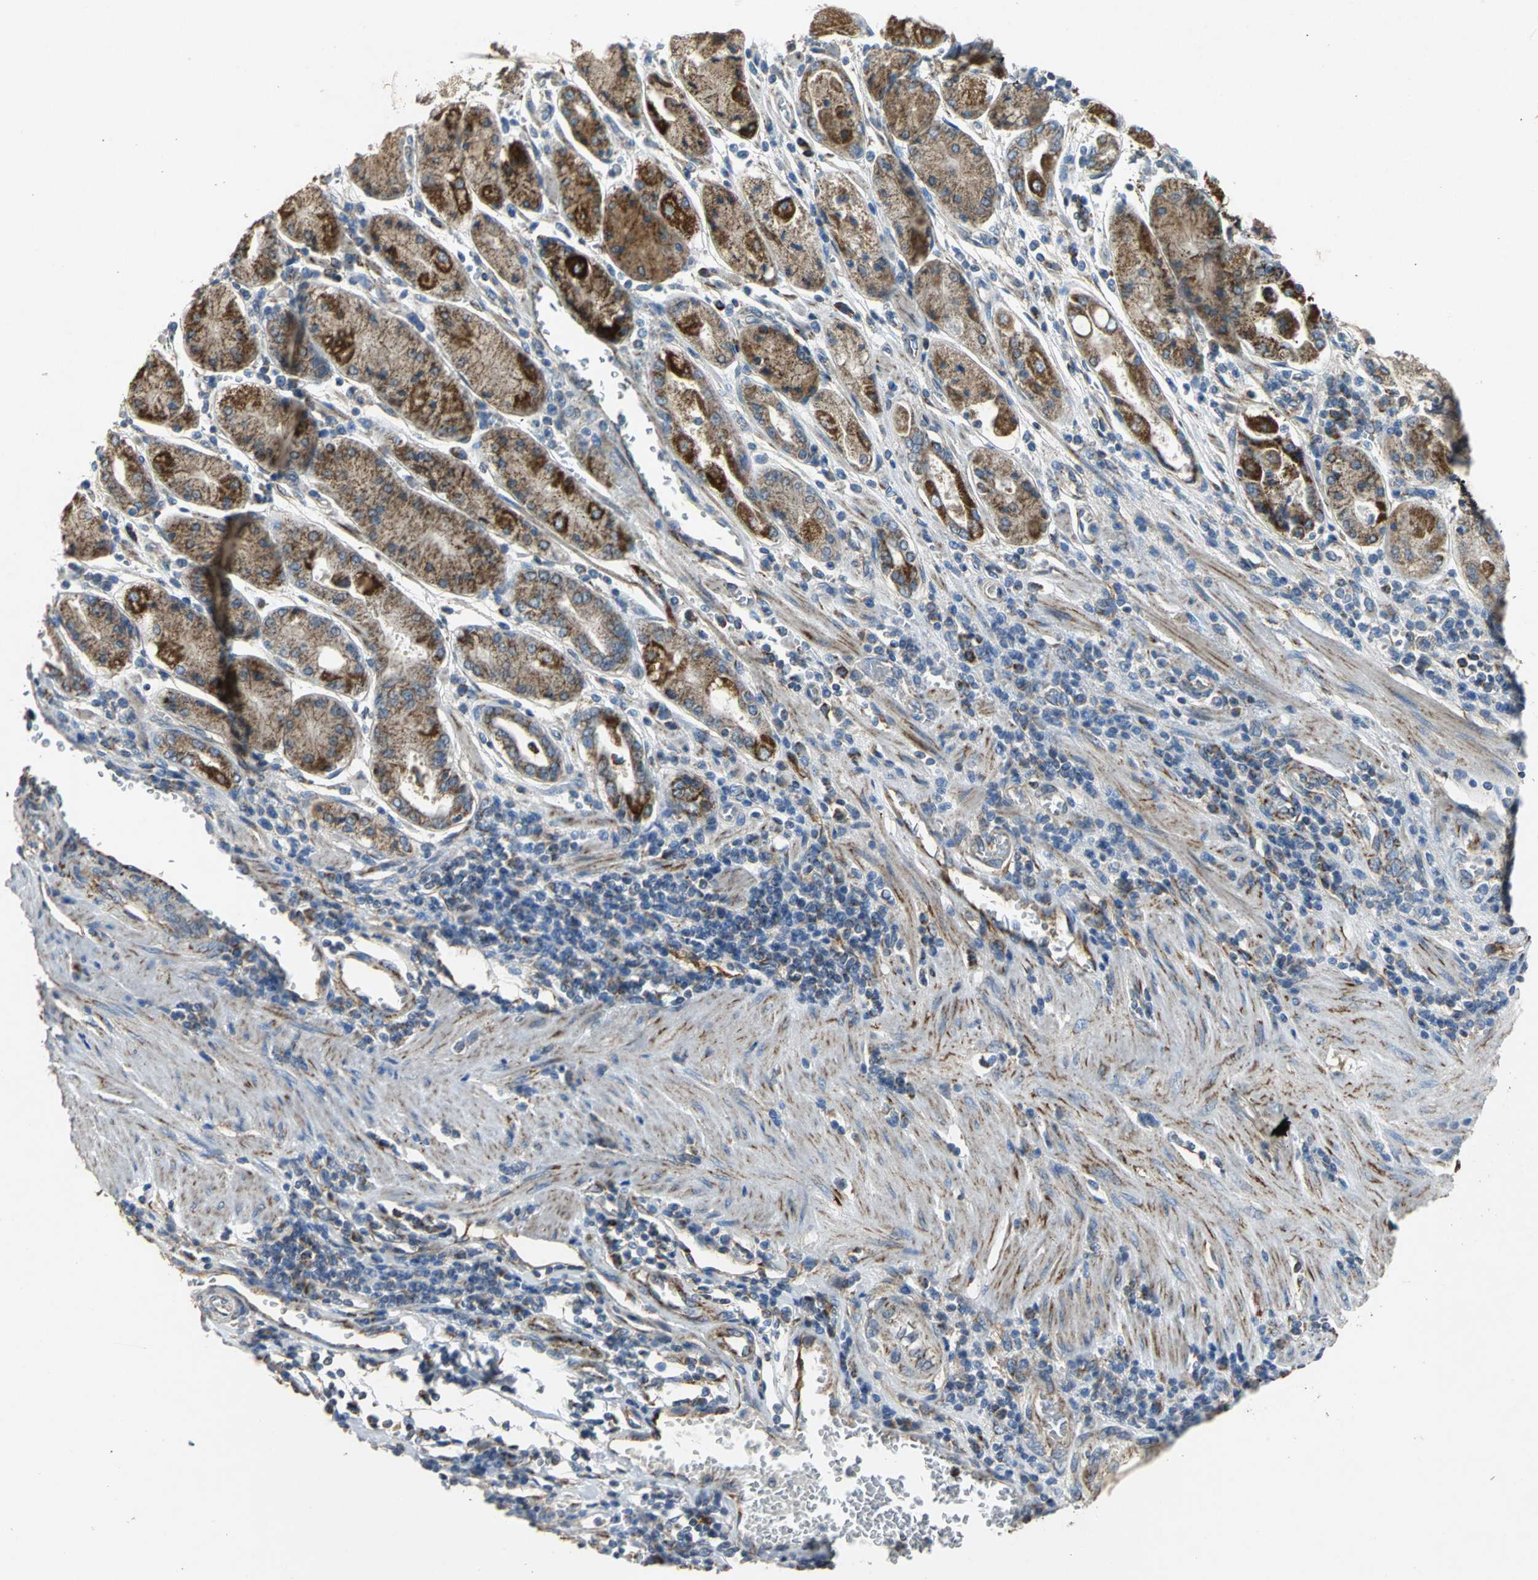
{"staining": {"intensity": "strong", "quantity": ">75%", "location": "cytoplasmic/membranous"}, "tissue": "stomach cancer", "cell_type": "Tumor cells", "image_type": "cancer", "snomed": [{"axis": "morphology", "description": "Normal tissue, NOS"}, {"axis": "morphology", "description": "Adenocarcinoma, NOS"}, {"axis": "topography", "description": "Stomach, upper"}, {"axis": "topography", "description": "Stomach"}], "caption": "The histopathology image demonstrates immunohistochemical staining of stomach adenocarcinoma. There is strong cytoplasmic/membranous positivity is present in about >75% of tumor cells.", "gene": "NDUFB5", "patient": {"sex": "male", "age": 59}}